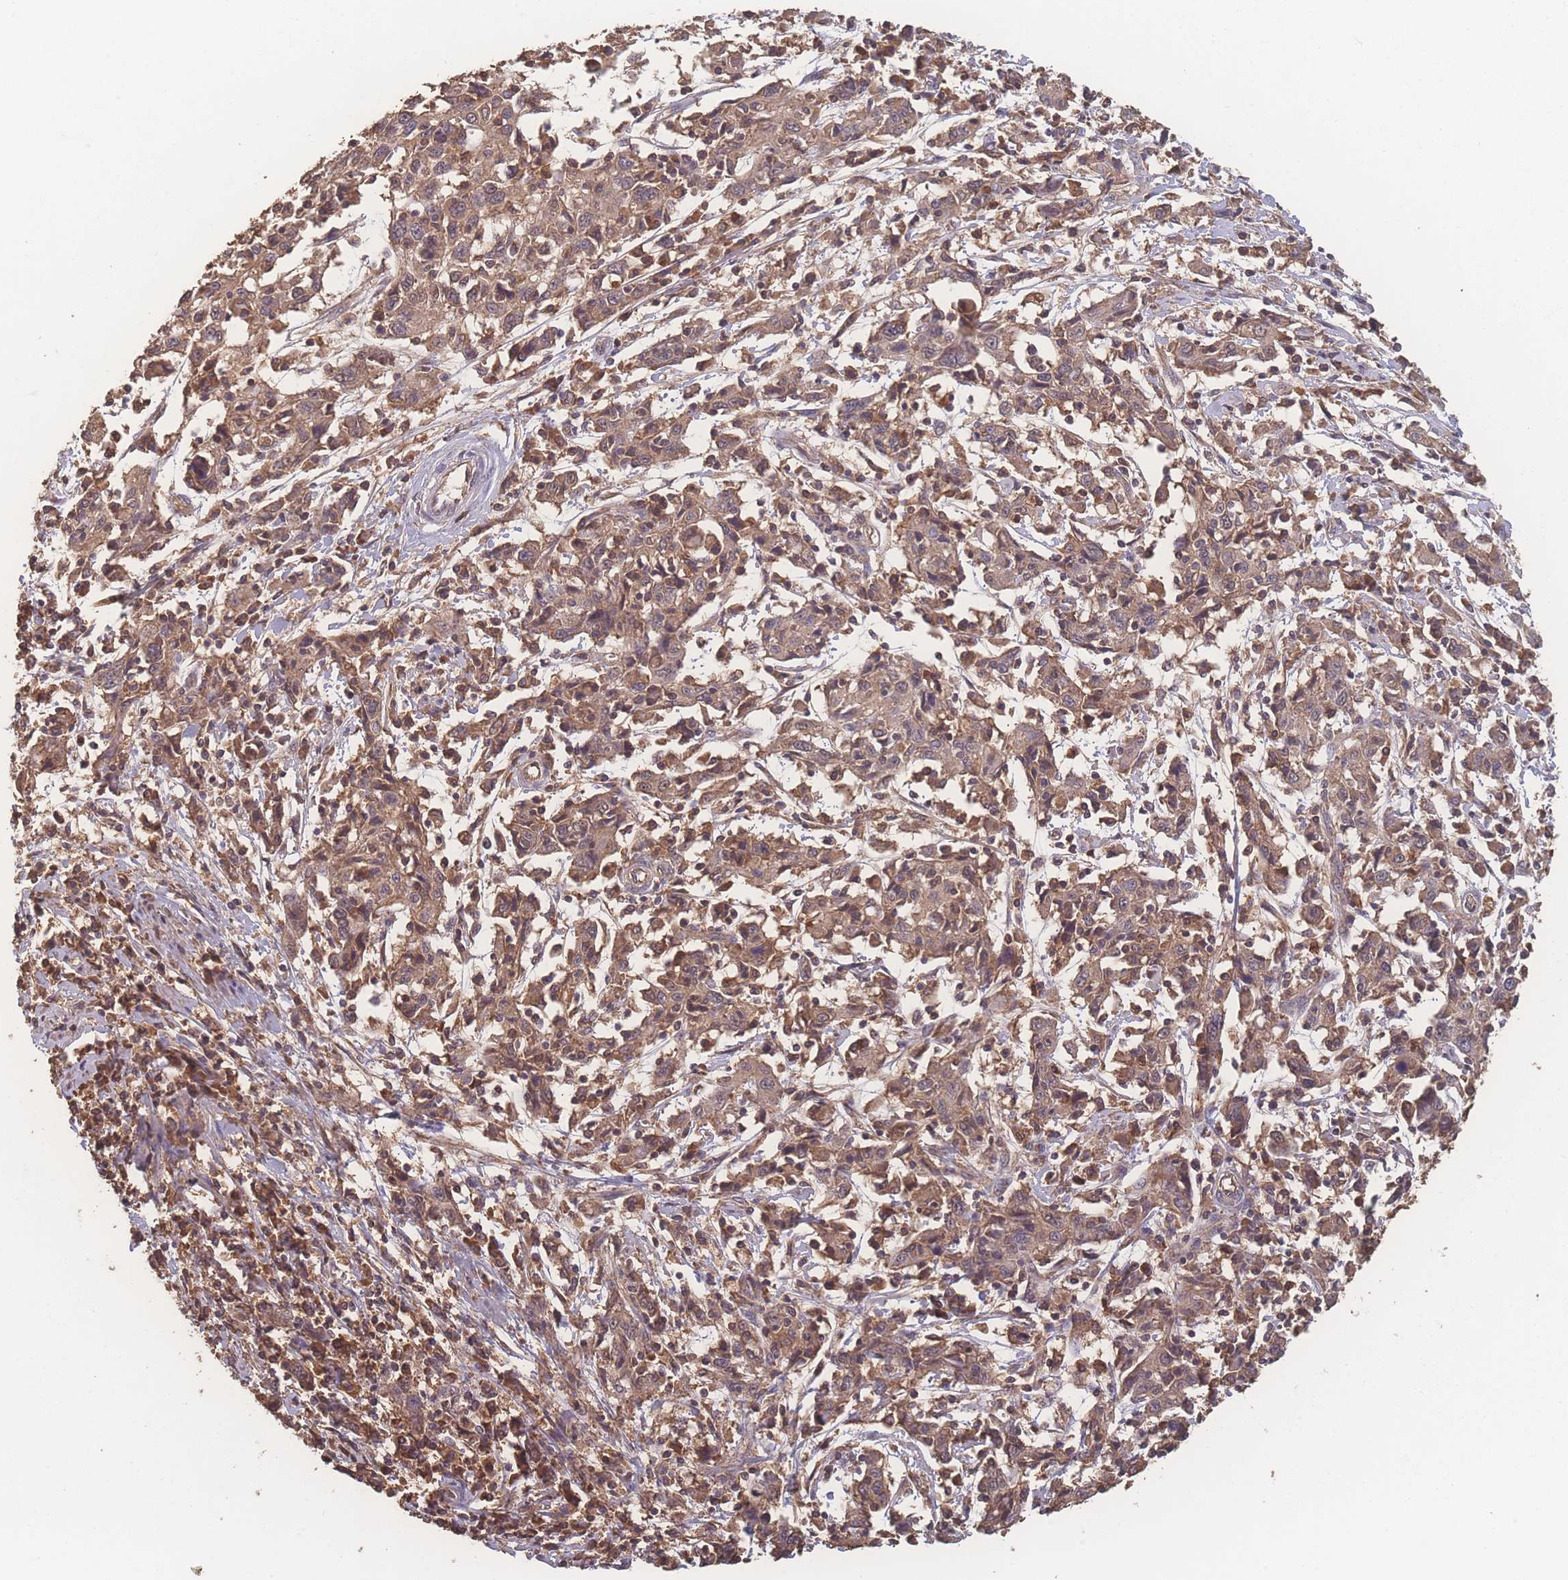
{"staining": {"intensity": "weak", "quantity": ">75%", "location": "cytoplasmic/membranous"}, "tissue": "cervical cancer", "cell_type": "Tumor cells", "image_type": "cancer", "snomed": [{"axis": "morphology", "description": "Squamous cell carcinoma, NOS"}, {"axis": "topography", "description": "Cervix"}], "caption": "The histopathology image displays a brown stain indicating the presence of a protein in the cytoplasmic/membranous of tumor cells in cervical cancer.", "gene": "ATXN10", "patient": {"sex": "female", "age": 46}}